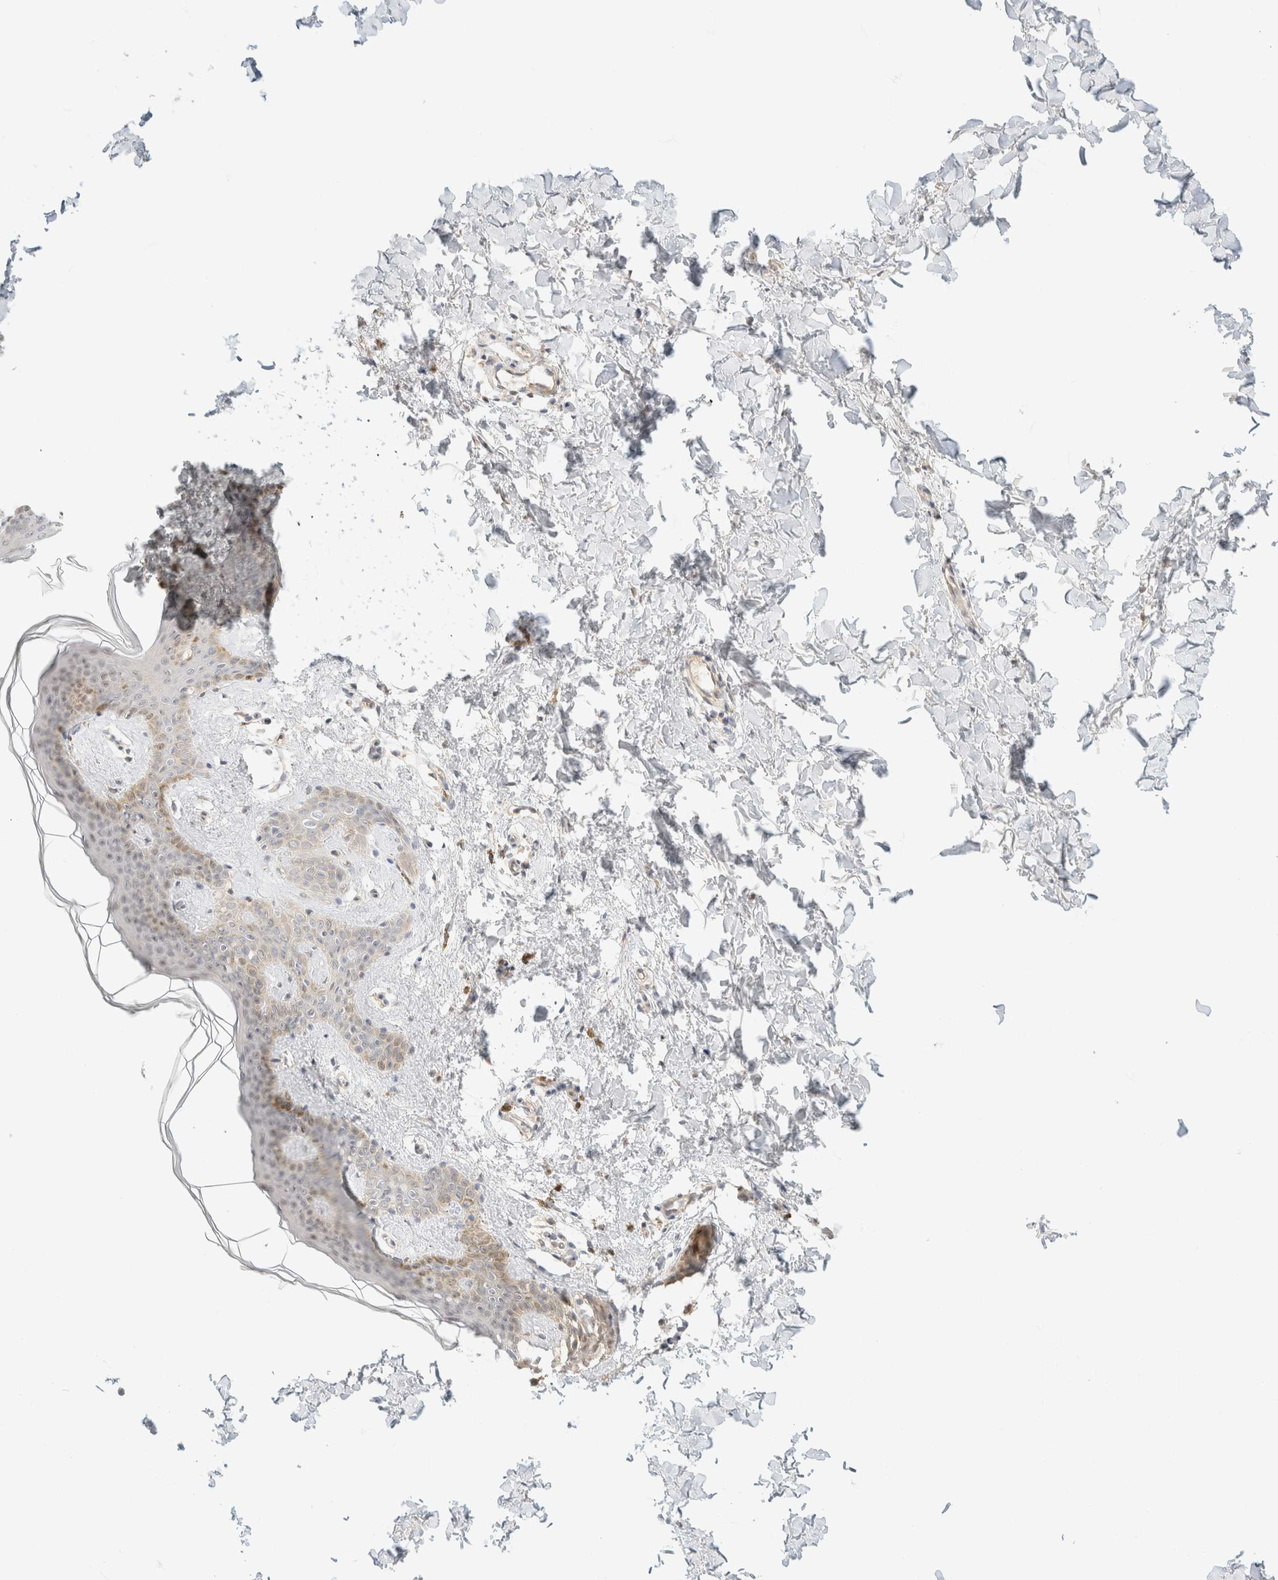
{"staining": {"intensity": "weak", "quantity": ">75%", "location": "cytoplasmic/membranous"}, "tissue": "skin", "cell_type": "Fibroblasts", "image_type": "normal", "snomed": [{"axis": "morphology", "description": "Normal tissue, NOS"}, {"axis": "topography", "description": "Skin"}], "caption": "Immunohistochemical staining of unremarkable skin exhibits >75% levels of weak cytoplasmic/membranous protein staining in about >75% of fibroblasts.", "gene": "GPI", "patient": {"sex": "female", "age": 46}}